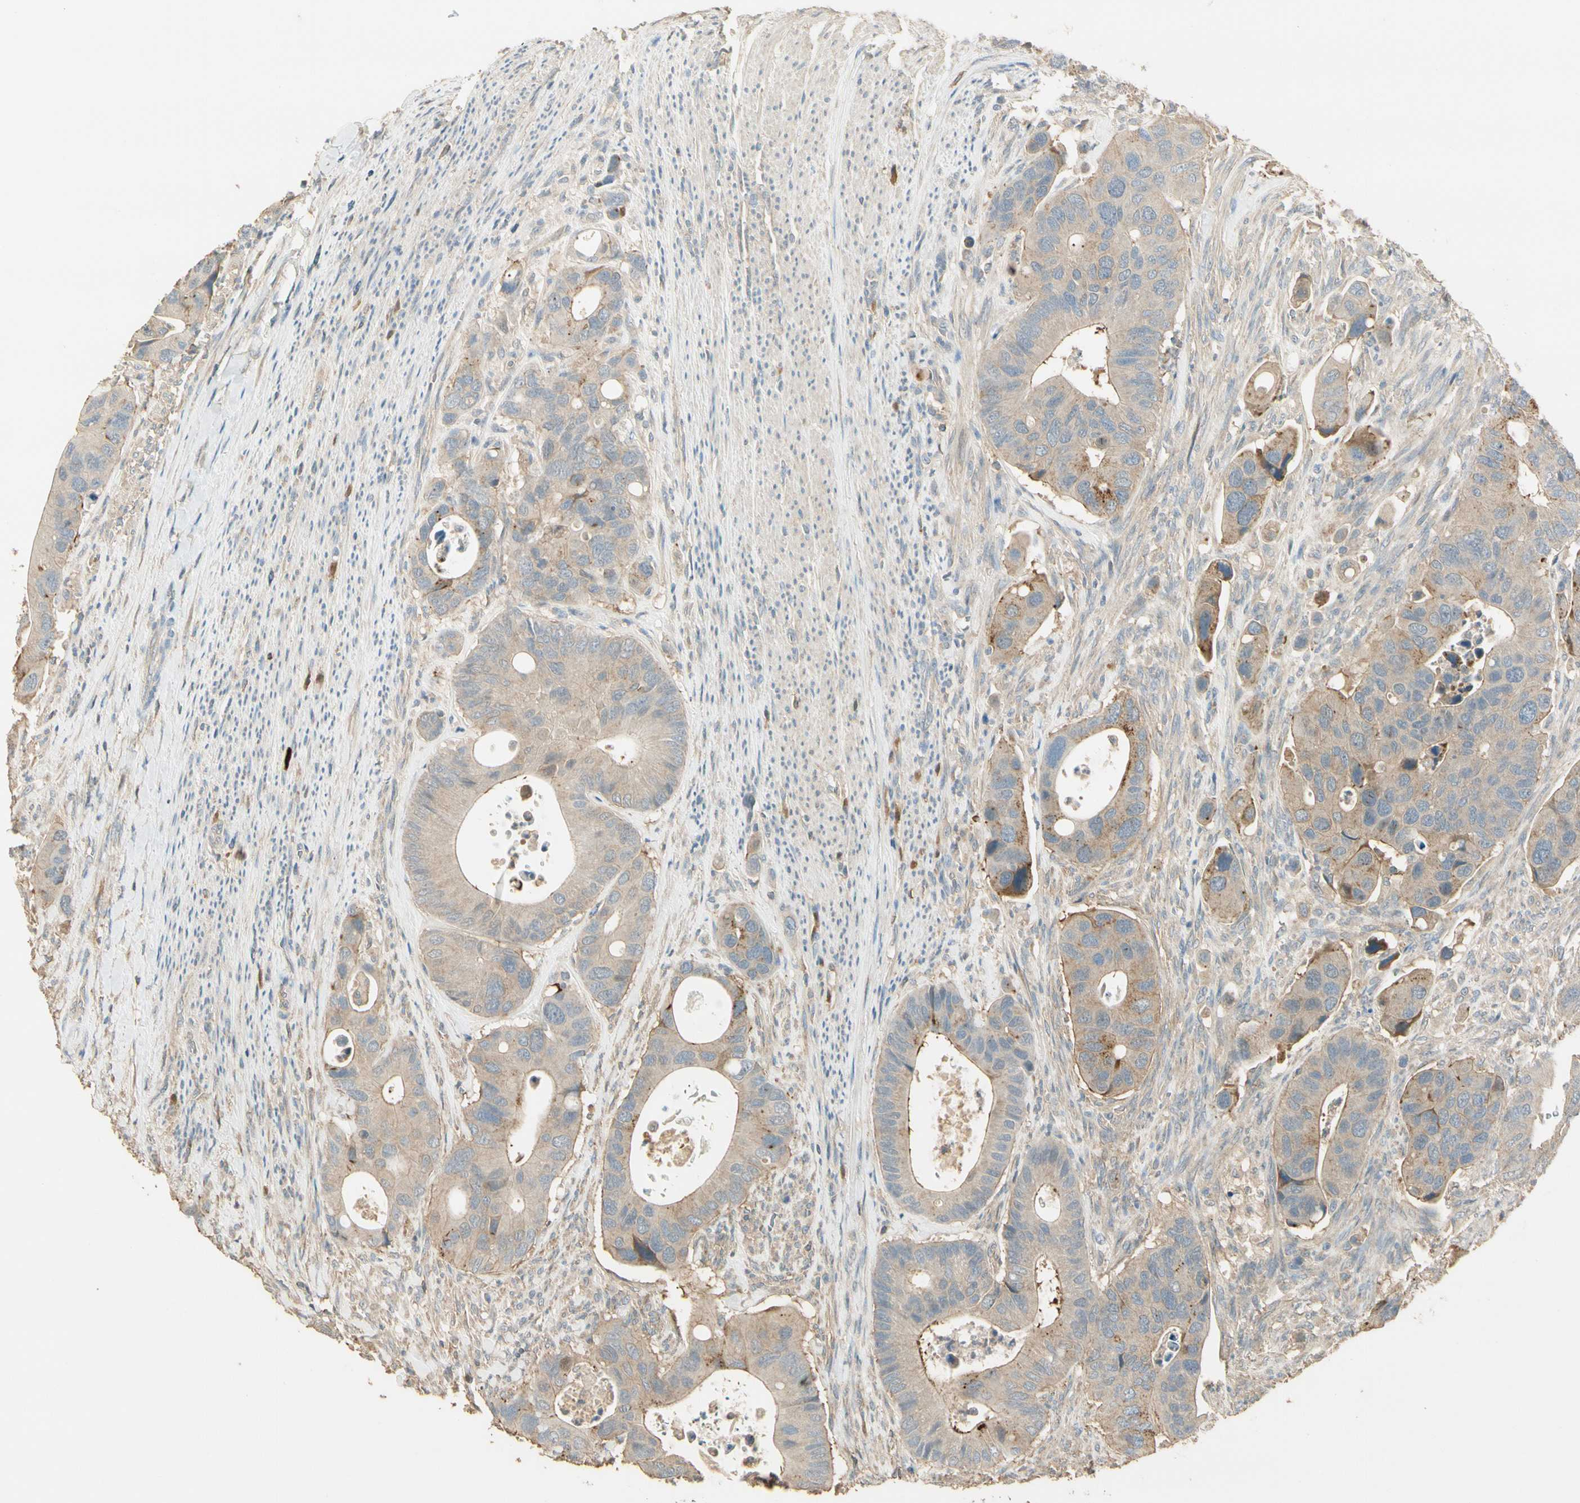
{"staining": {"intensity": "weak", "quantity": ">75%", "location": "cytoplasmic/membranous"}, "tissue": "colorectal cancer", "cell_type": "Tumor cells", "image_type": "cancer", "snomed": [{"axis": "morphology", "description": "Adenocarcinoma, NOS"}, {"axis": "topography", "description": "Rectum"}], "caption": "Human colorectal cancer (adenocarcinoma) stained for a protein (brown) reveals weak cytoplasmic/membranous positive expression in about >75% of tumor cells.", "gene": "PLXNA1", "patient": {"sex": "female", "age": 57}}